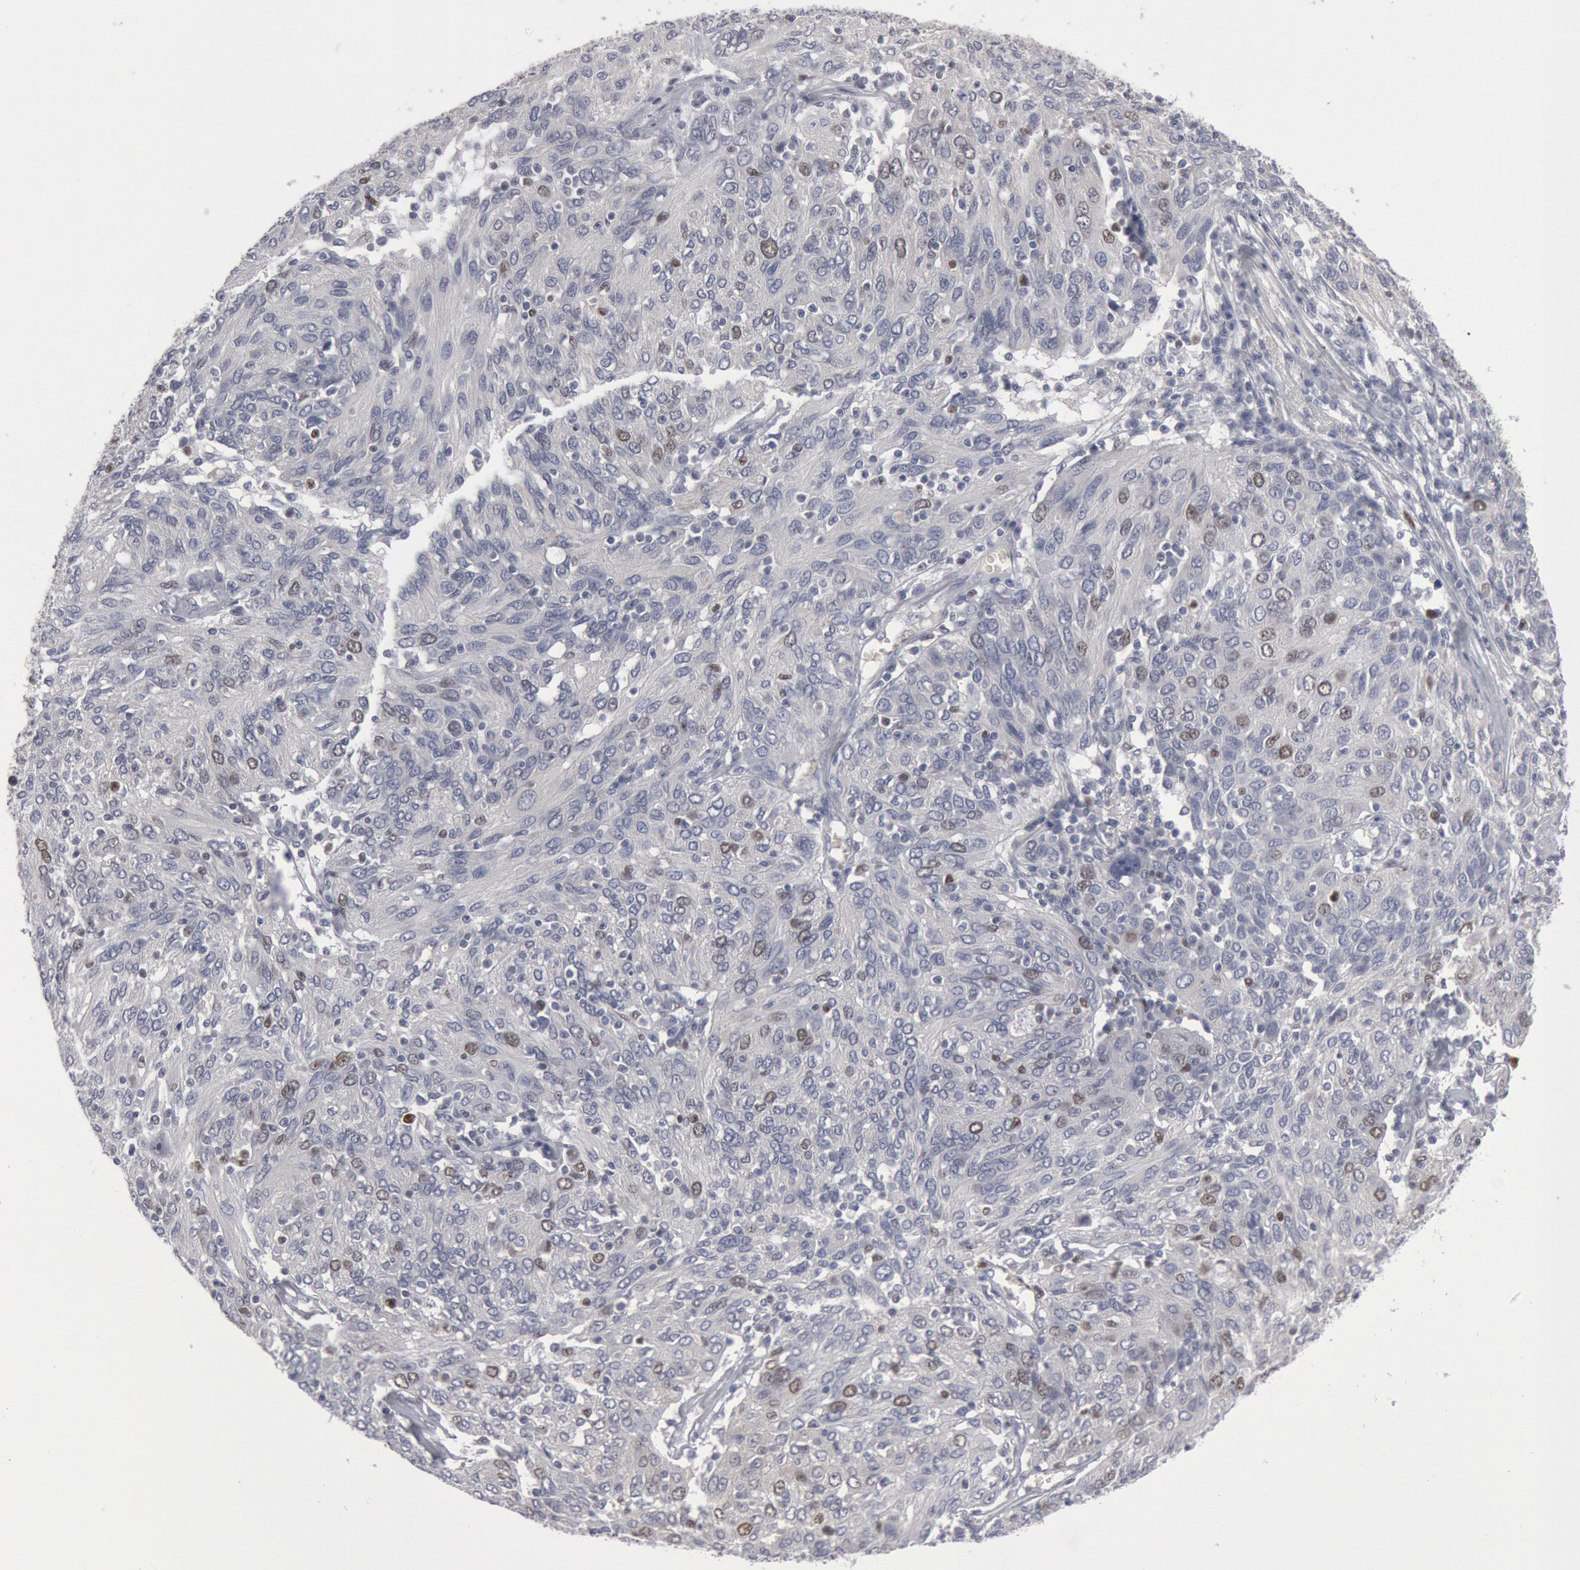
{"staining": {"intensity": "weak", "quantity": "25%-75%", "location": "nuclear"}, "tissue": "ovarian cancer", "cell_type": "Tumor cells", "image_type": "cancer", "snomed": [{"axis": "morphology", "description": "Carcinoma, endometroid"}, {"axis": "topography", "description": "Ovary"}], "caption": "Tumor cells demonstrate weak nuclear staining in approximately 25%-75% of cells in ovarian endometroid carcinoma.", "gene": "WDHD1", "patient": {"sex": "female", "age": 50}}